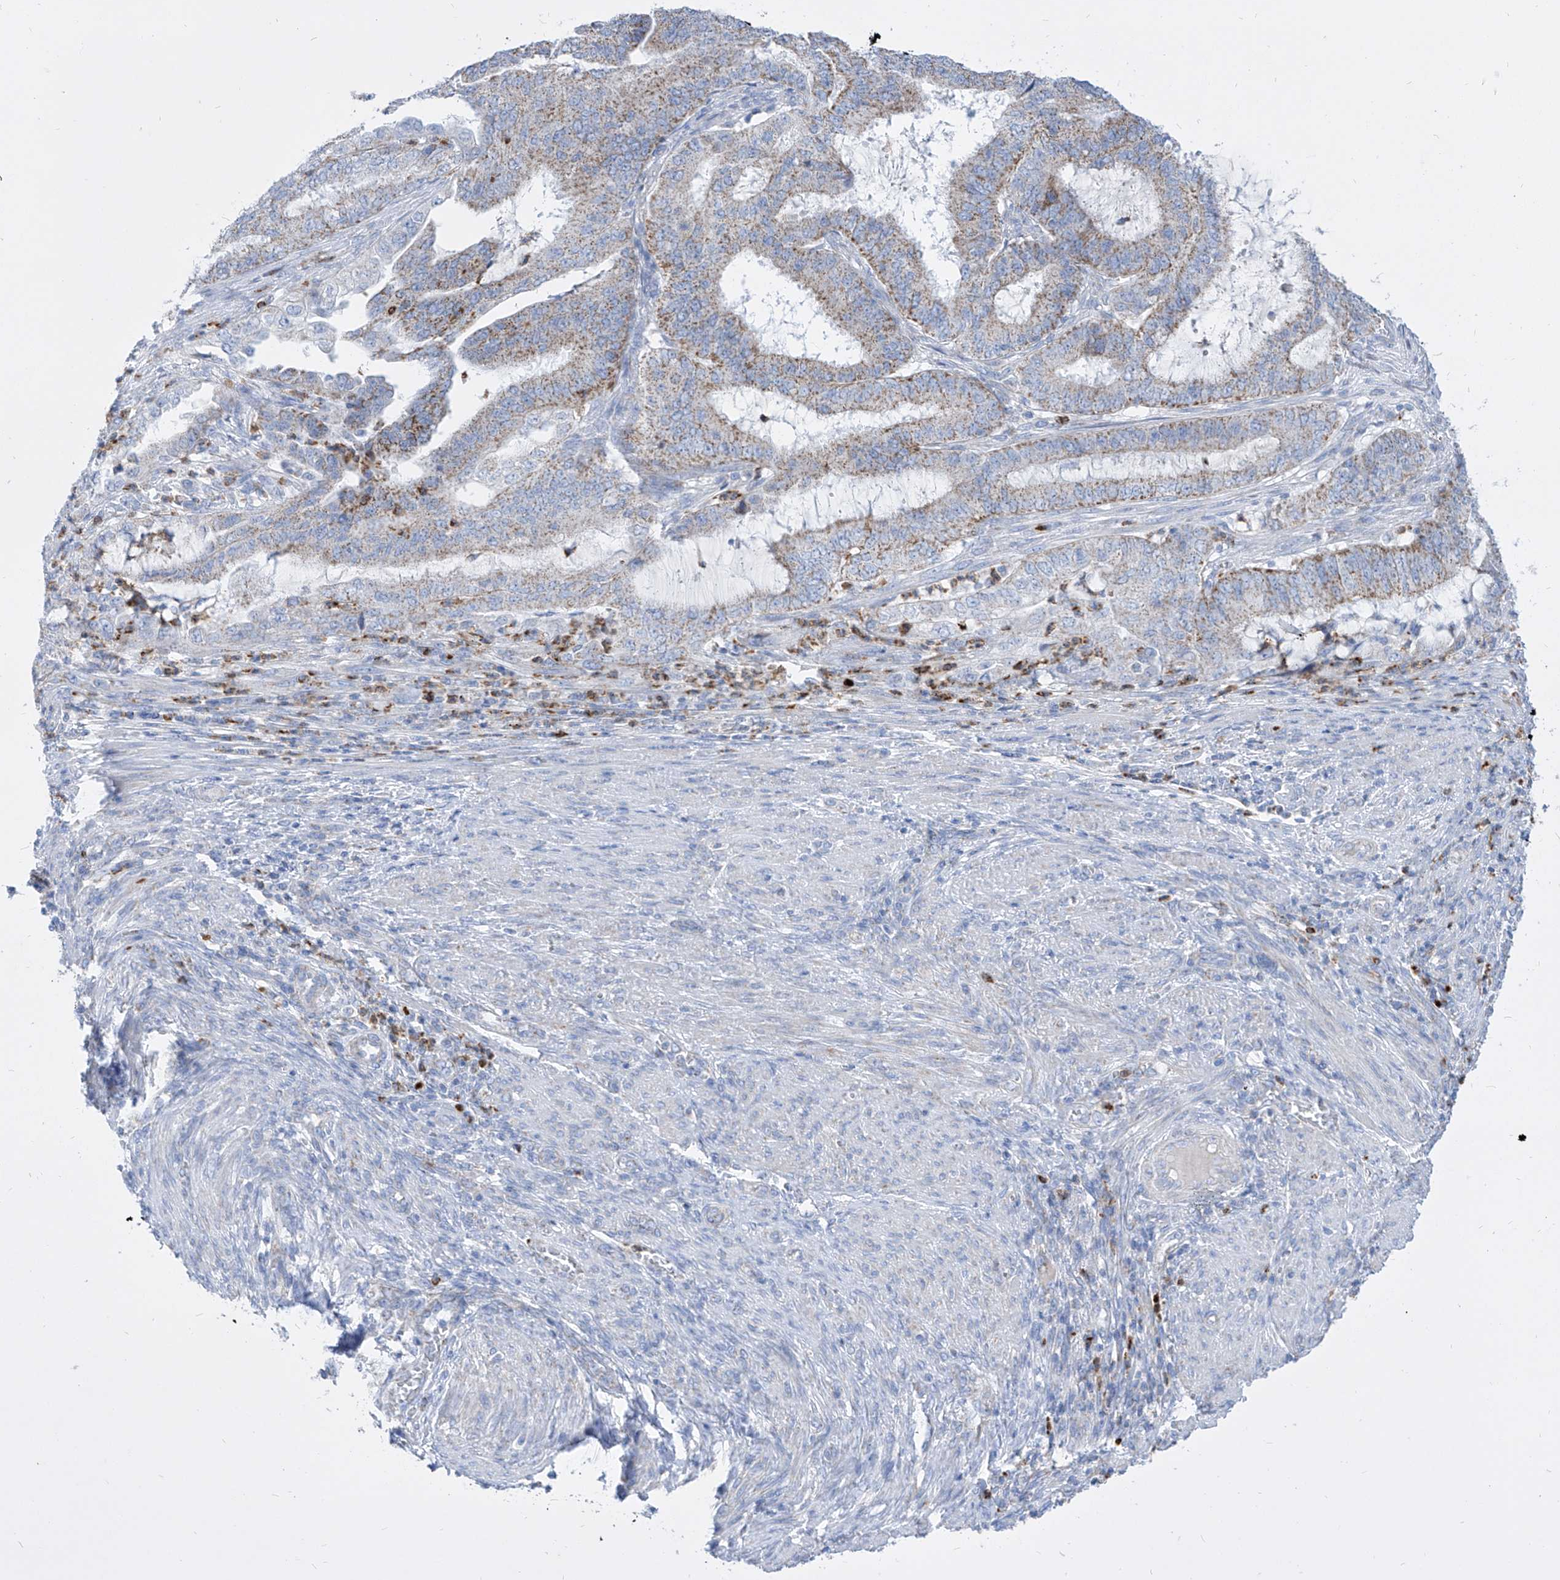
{"staining": {"intensity": "weak", "quantity": ">75%", "location": "cytoplasmic/membranous"}, "tissue": "endometrial cancer", "cell_type": "Tumor cells", "image_type": "cancer", "snomed": [{"axis": "morphology", "description": "Adenocarcinoma, NOS"}, {"axis": "topography", "description": "Endometrium"}], "caption": "This image demonstrates endometrial cancer (adenocarcinoma) stained with immunohistochemistry (IHC) to label a protein in brown. The cytoplasmic/membranous of tumor cells show weak positivity for the protein. Nuclei are counter-stained blue.", "gene": "COQ3", "patient": {"sex": "female", "age": 51}}